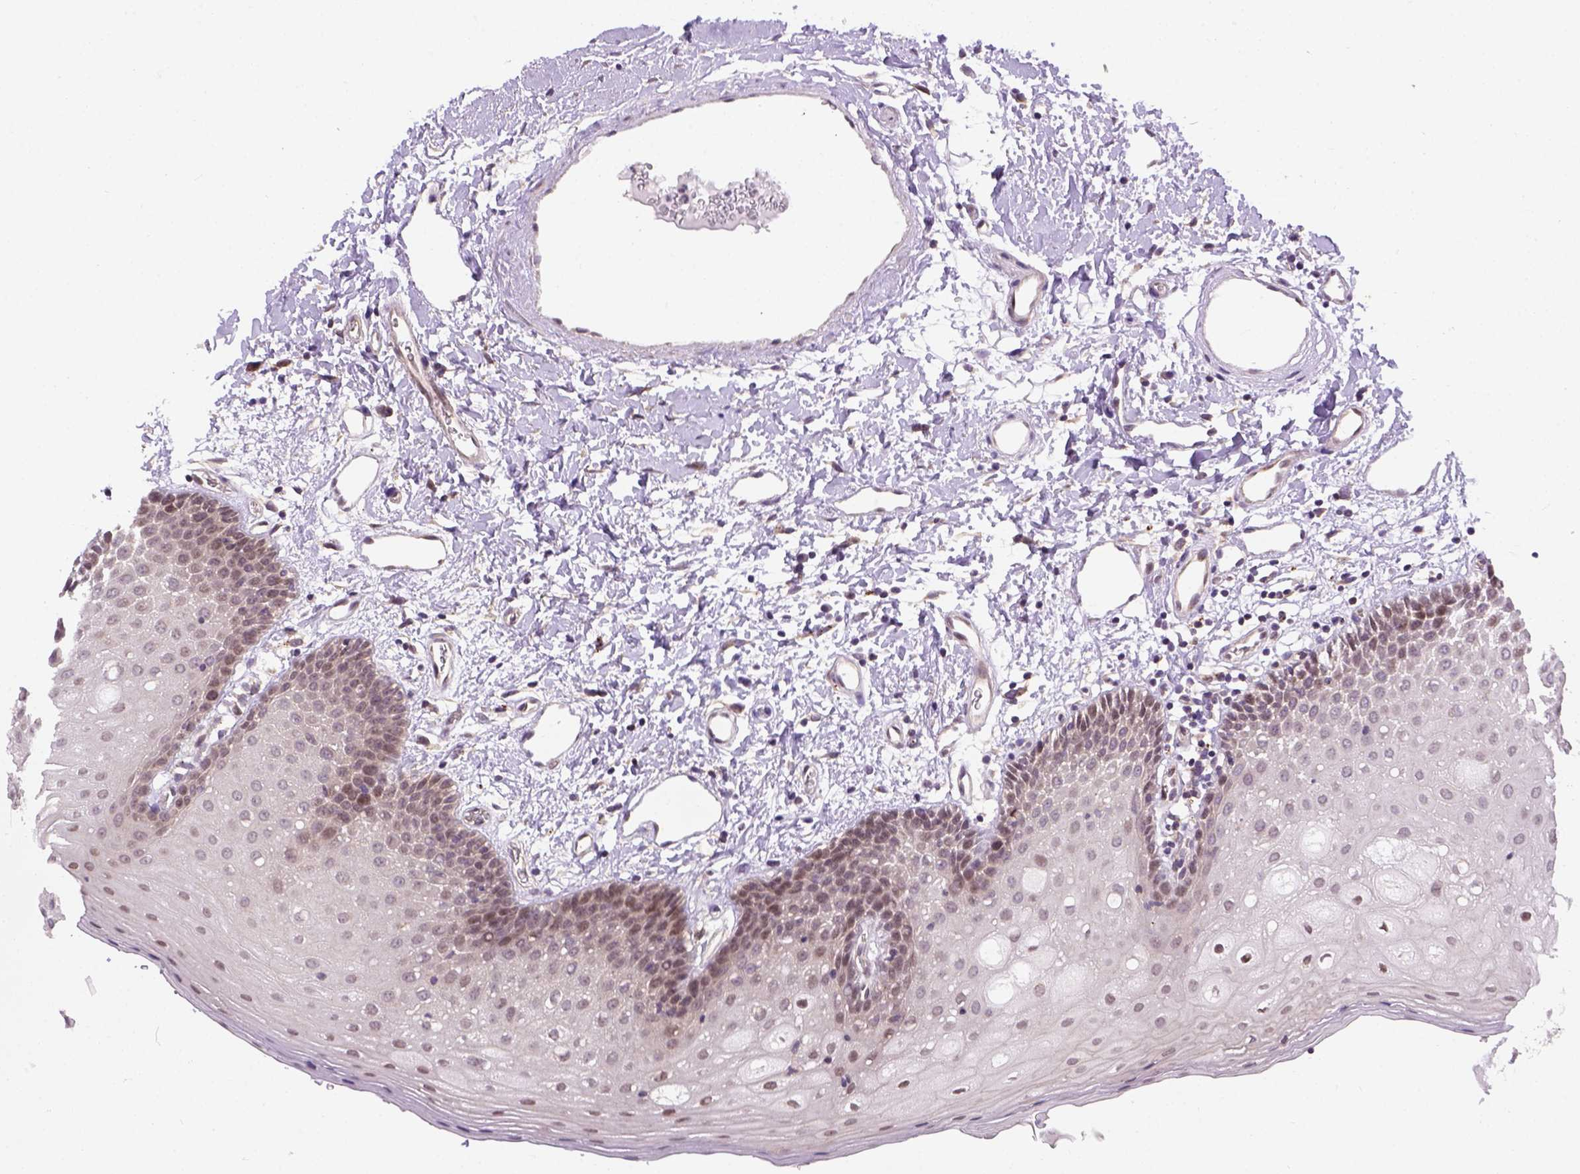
{"staining": {"intensity": "weak", "quantity": "25%-75%", "location": "cytoplasmic/membranous,nuclear"}, "tissue": "oral mucosa", "cell_type": "Squamous epithelial cells", "image_type": "normal", "snomed": [{"axis": "morphology", "description": "Normal tissue, NOS"}, {"axis": "topography", "description": "Oral tissue"}], "caption": "Immunohistochemical staining of benign oral mucosa demonstrates weak cytoplasmic/membranous,nuclear protein expression in approximately 25%-75% of squamous epithelial cells.", "gene": "KAZN", "patient": {"sex": "female", "age": 43}}